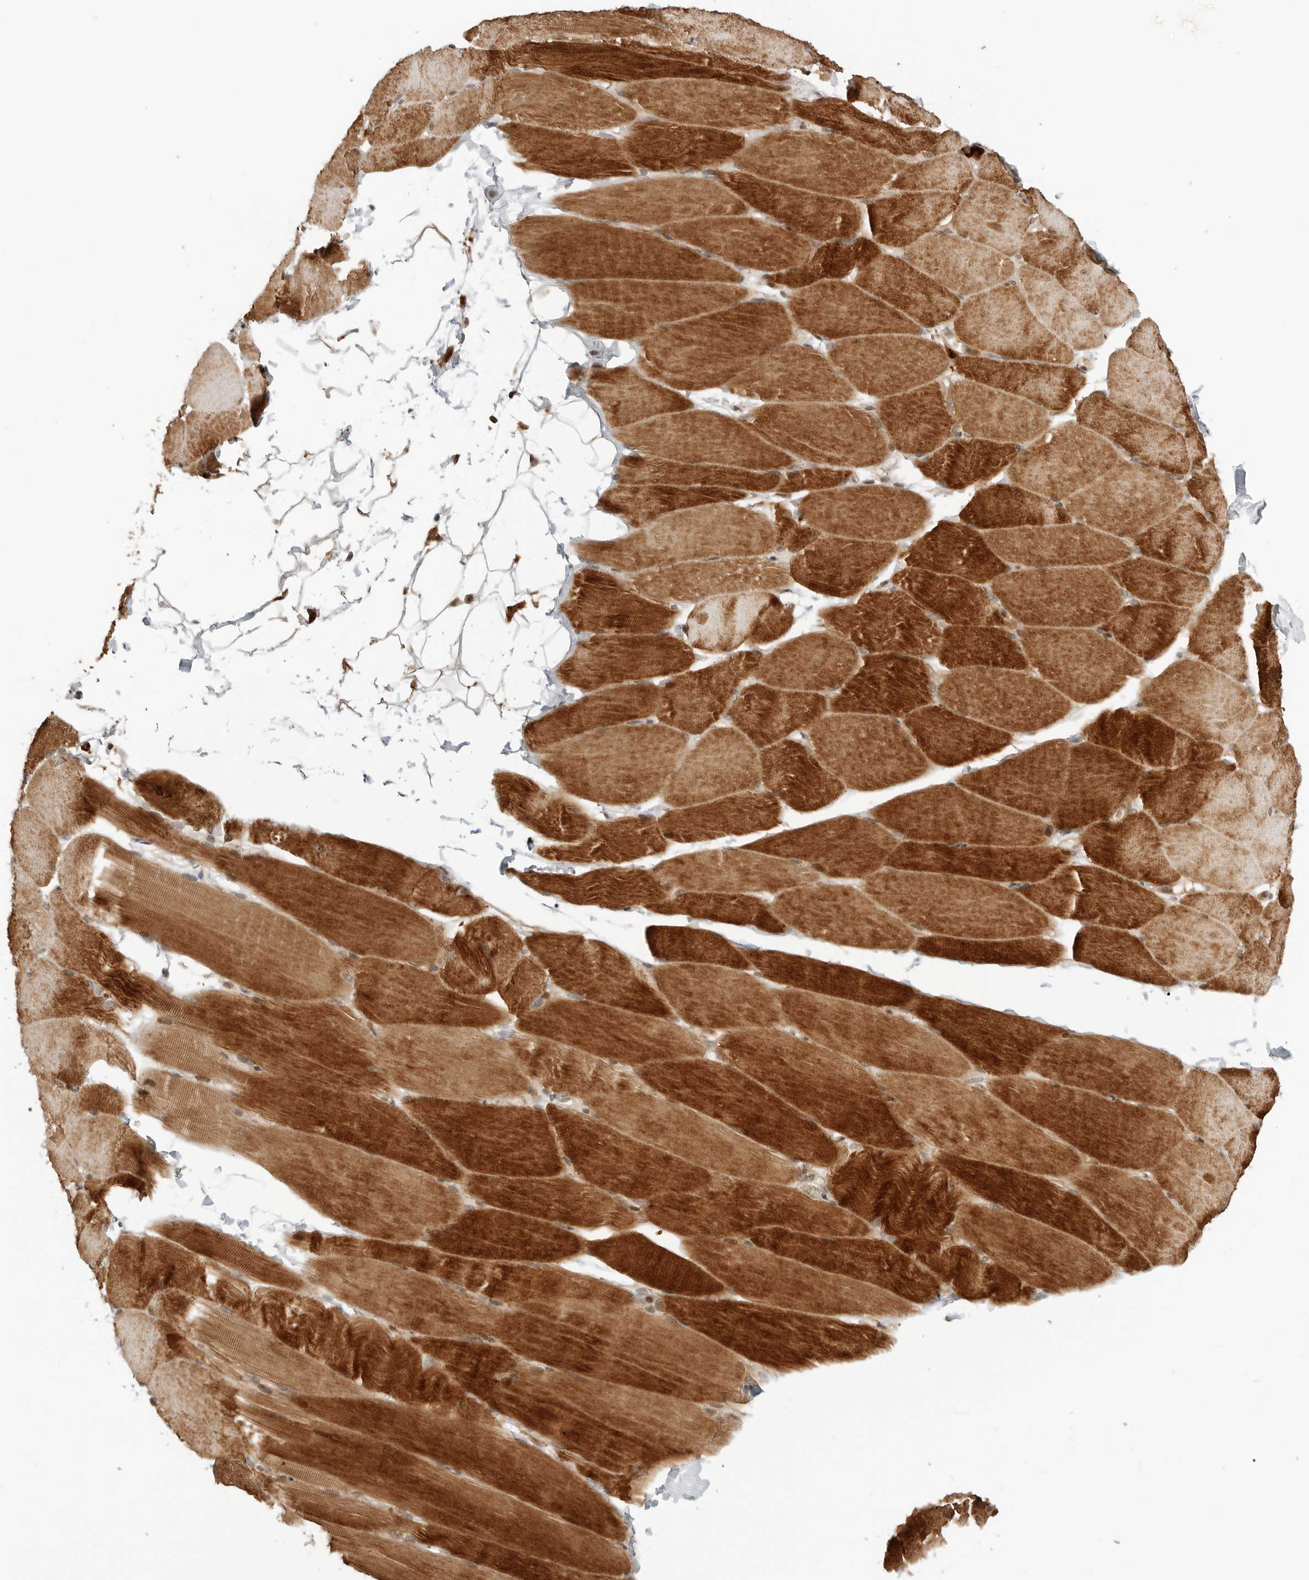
{"staining": {"intensity": "strong", "quantity": ">75%", "location": "cytoplasmic/membranous"}, "tissue": "skeletal muscle", "cell_type": "Myocytes", "image_type": "normal", "snomed": [{"axis": "morphology", "description": "Normal tissue, NOS"}, {"axis": "topography", "description": "Skeletal muscle"}, {"axis": "topography", "description": "Parathyroid gland"}], "caption": "A high-resolution micrograph shows immunohistochemistry (IHC) staining of normal skeletal muscle, which reveals strong cytoplasmic/membranous positivity in approximately >75% of myocytes.", "gene": "GEM", "patient": {"sex": "female", "age": 37}}